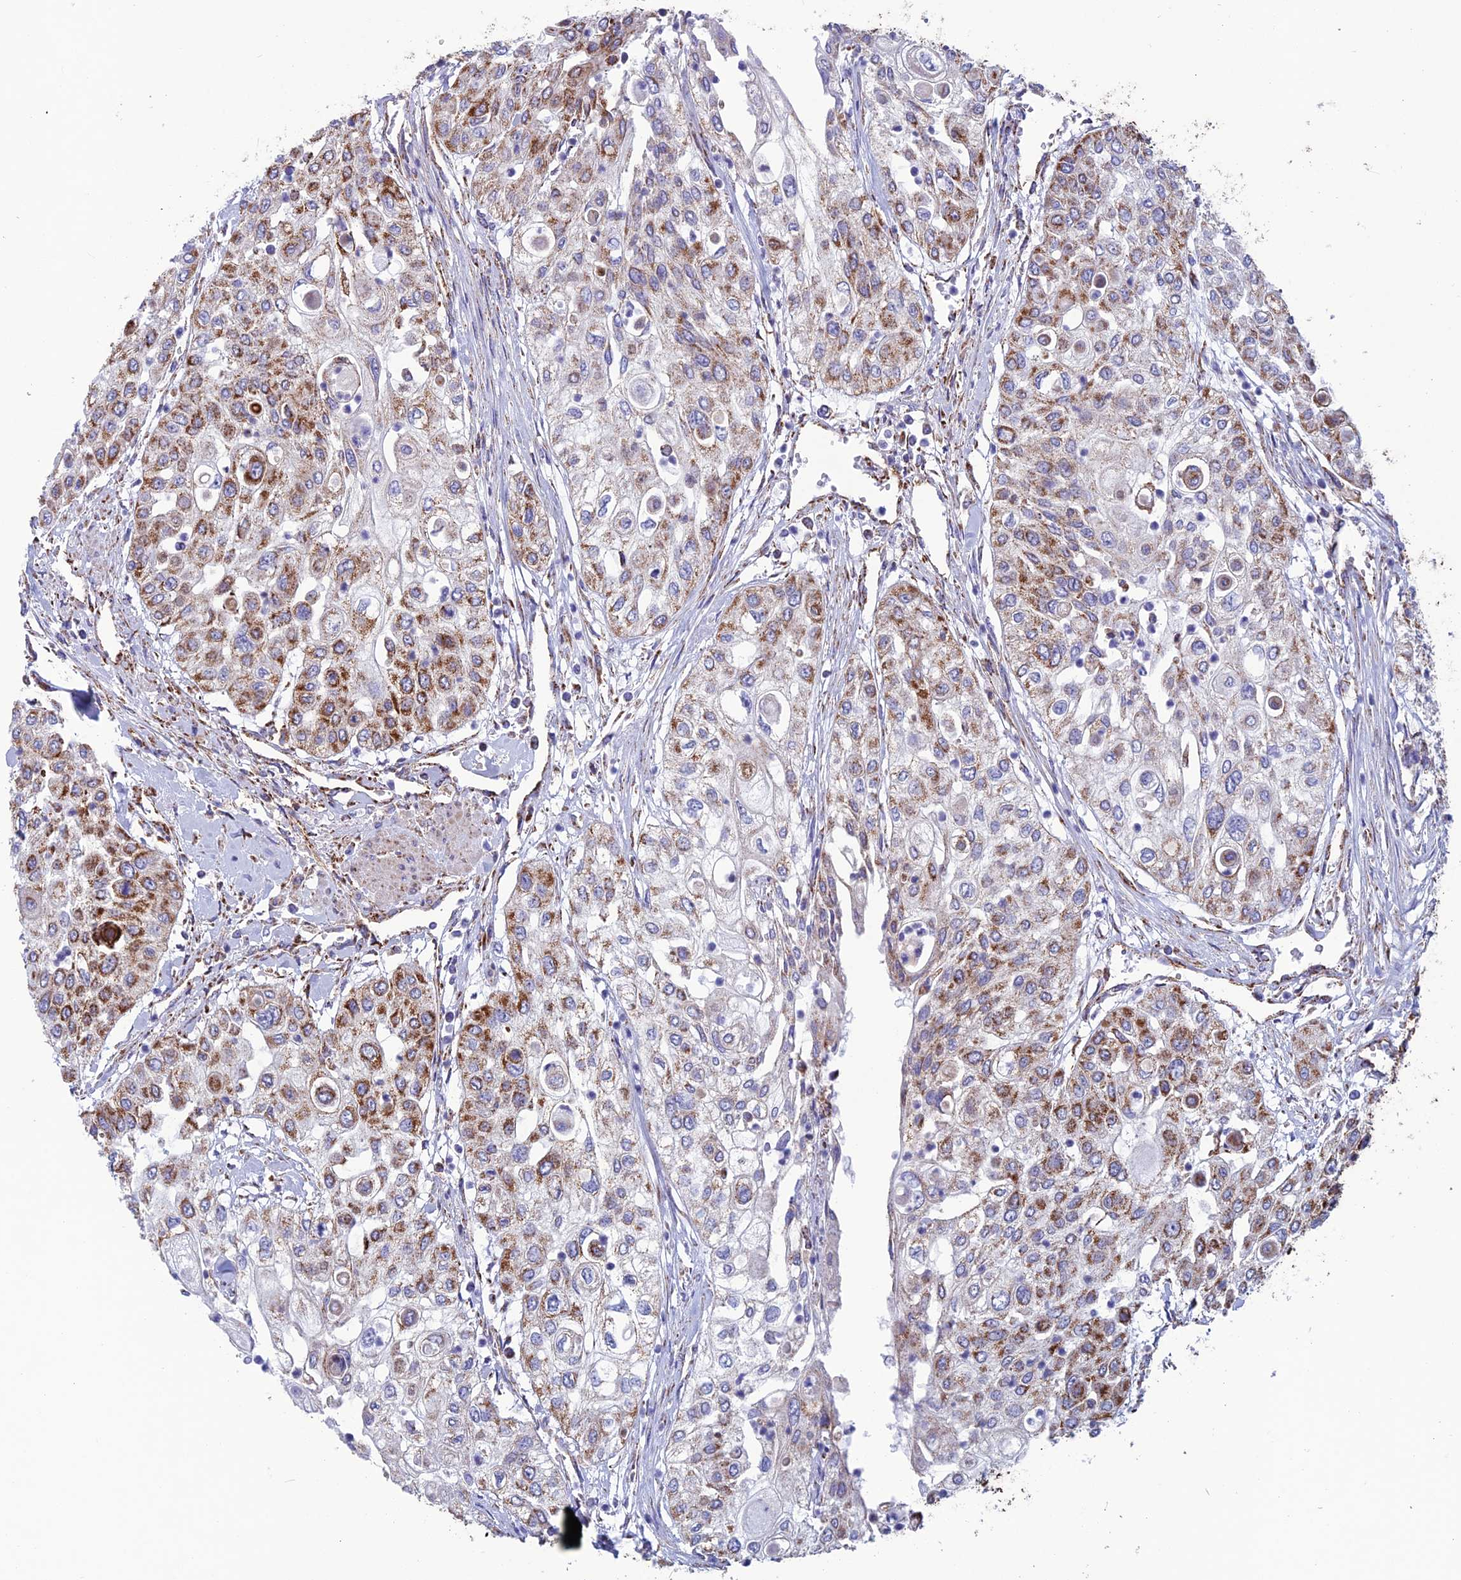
{"staining": {"intensity": "moderate", "quantity": "25%-75%", "location": "cytoplasmic/membranous"}, "tissue": "urothelial cancer", "cell_type": "Tumor cells", "image_type": "cancer", "snomed": [{"axis": "morphology", "description": "Urothelial carcinoma, High grade"}, {"axis": "topography", "description": "Urinary bladder"}], "caption": "Urothelial carcinoma (high-grade) was stained to show a protein in brown. There is medium levels of moderate cytoplasmic/membranous positivity in about 25%-75% of tumor cells. Using DAB (brown) and hematoxylin (blue) stains, captured at high magnification using brightfield microscopy.", "gene": "MRPS18B", "patient": {"sex": "female", "age": 79}}